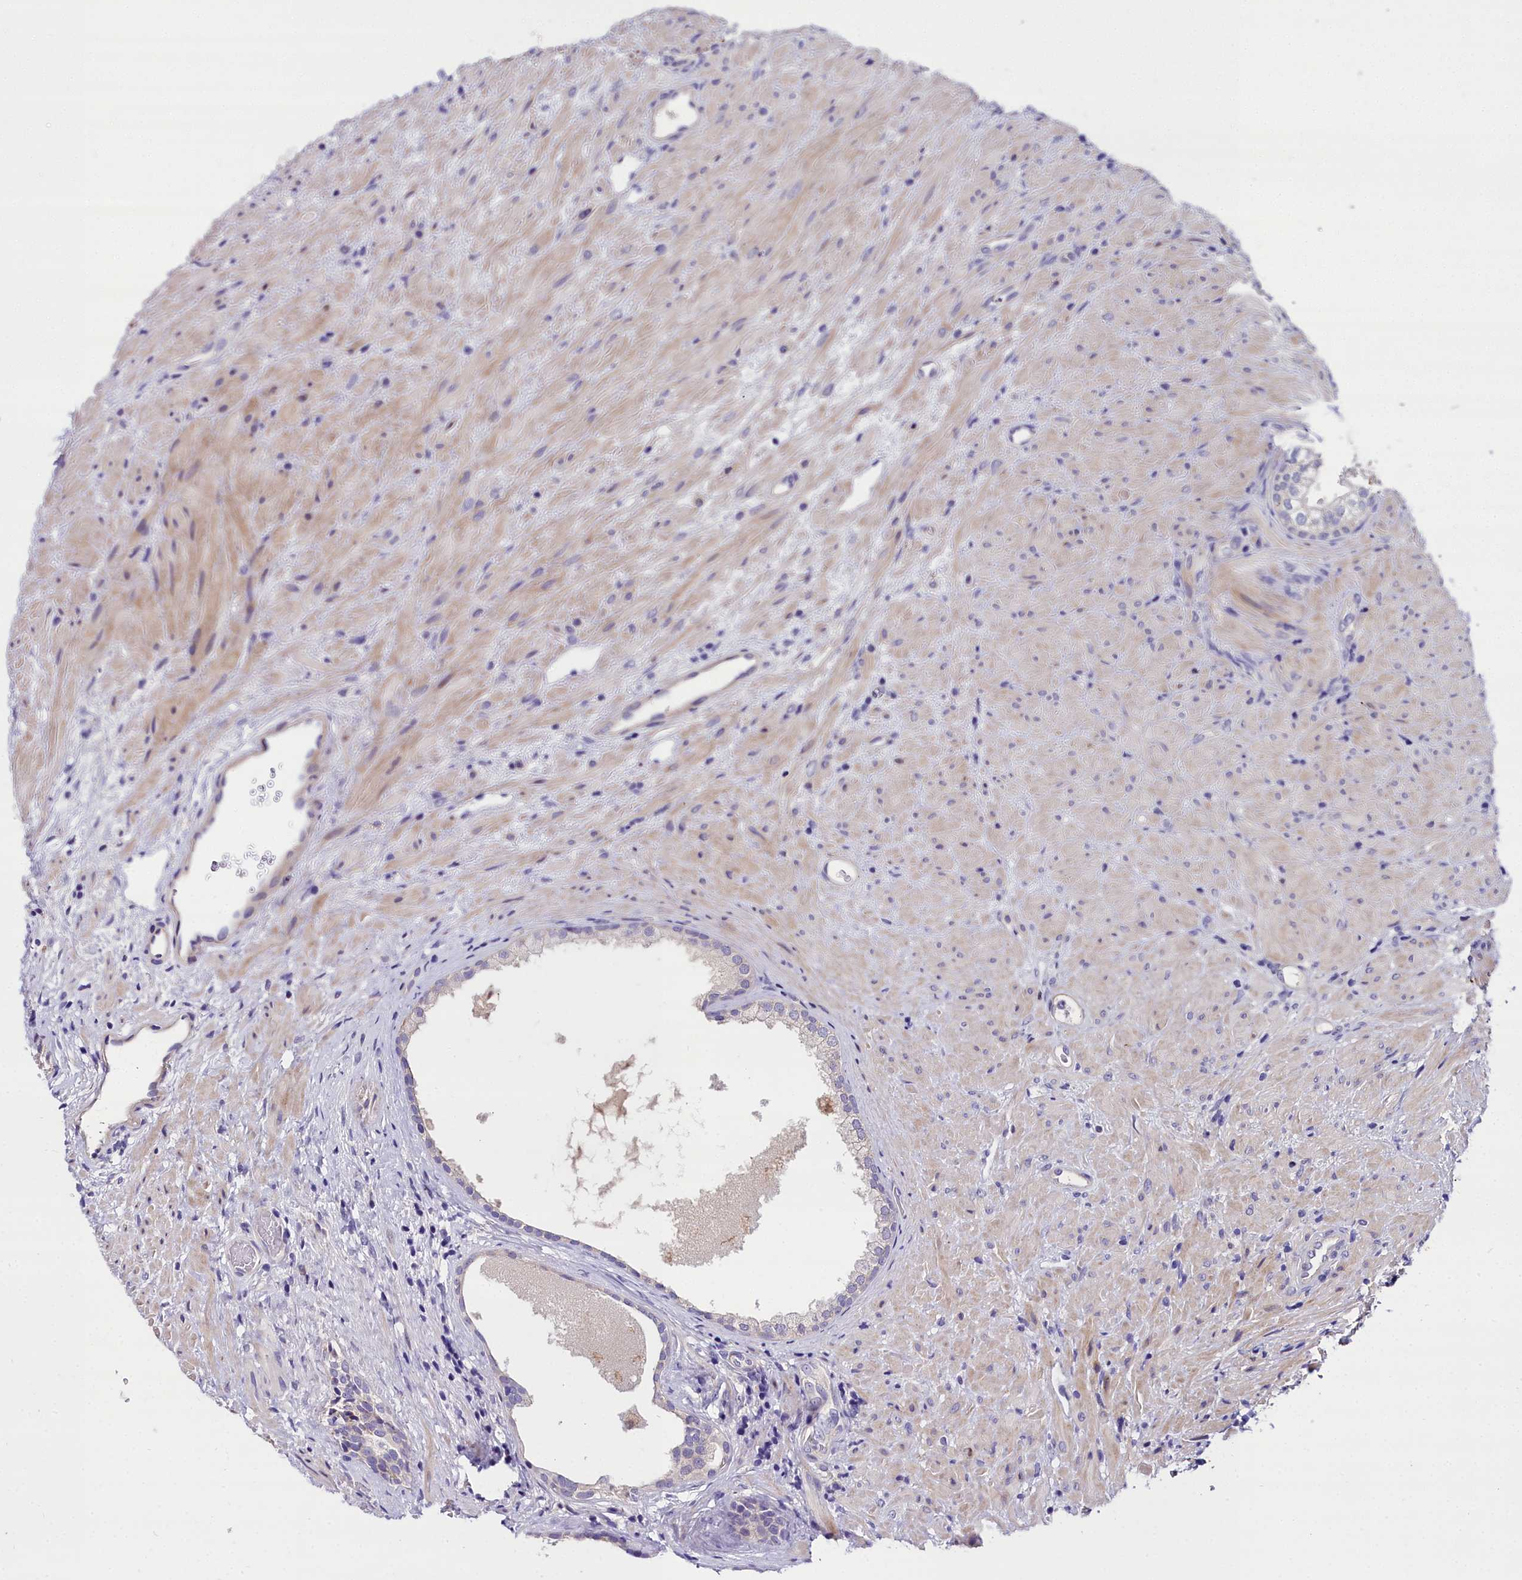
{"staining": {"intensity": "negative", "quantity": "none", "location": "none"}, "tissue": "prostate", "cell_type": "Glandular cells", "image_type": "normal", "snomed": [{"axis": "morphology", "description": "Normal tissue, NOS"}, {"axis": "topography", "description": "Prostate"}], "caption": "Immunohistochemistry (IHC) micrograph of normal prostate stained for a protein (brown), which demonstrates no staining in glandular cells.", "gene": "NT5M", "patient": {"sex": "male", "age": 76}}